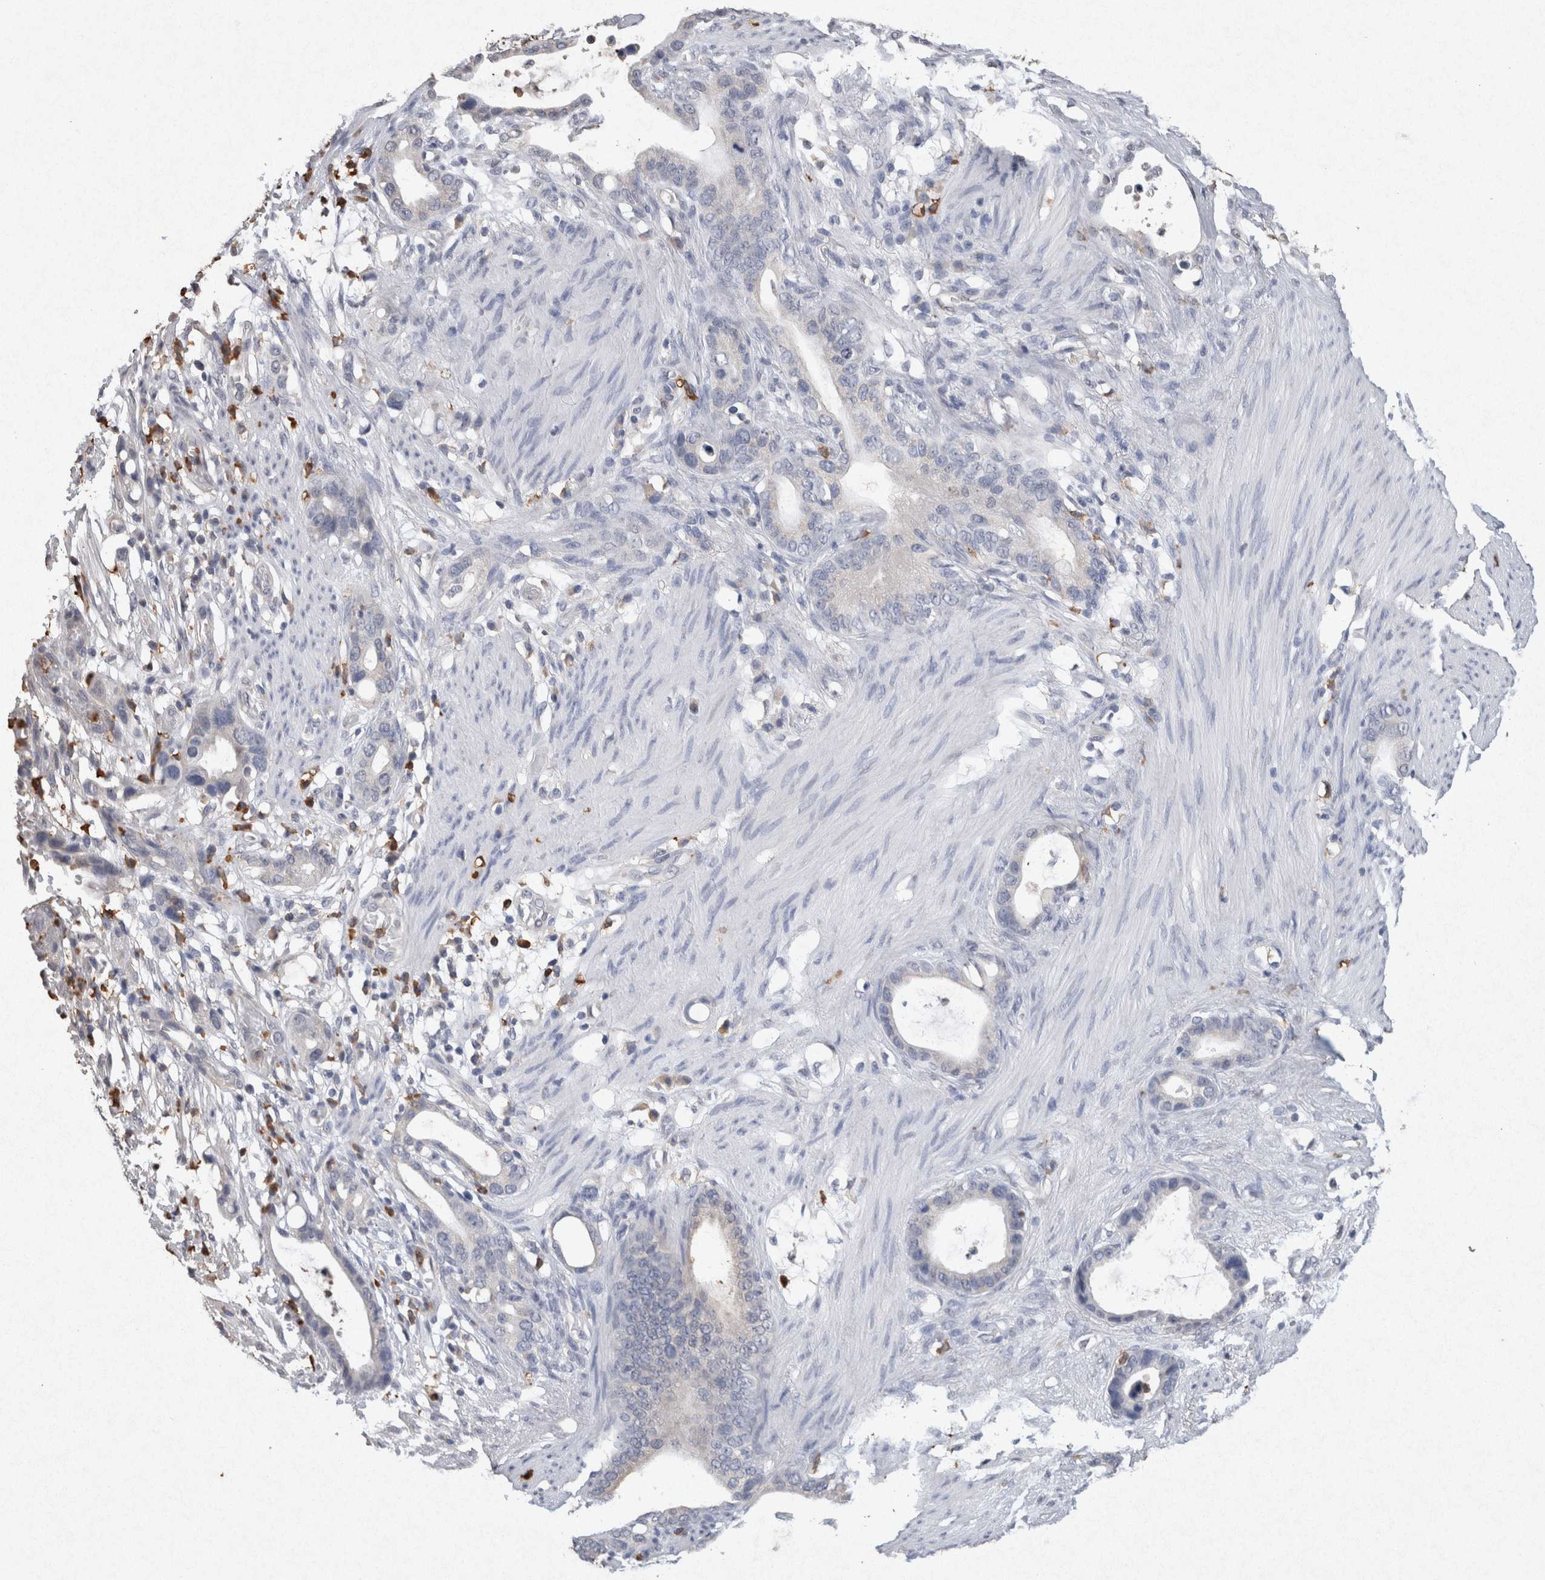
{"staining": {"intensity": "negative", "quantity": "none", "location": "none"}, "tissue": "stomach cancer", "cell_type": "Tumor cells", "image_type": "cancer", "snomed": [{"axis": "morphology", "description": "Adenocarcinoma, NOS"}, {"axis": "topography", "description": "Stomach"}], "caption": "The IHC image has no significant positivity in tumor cells of stomach adenocarcinoma tissue.", "gene": "FABP7", "patient": {"sex": "female", "age": 75}}